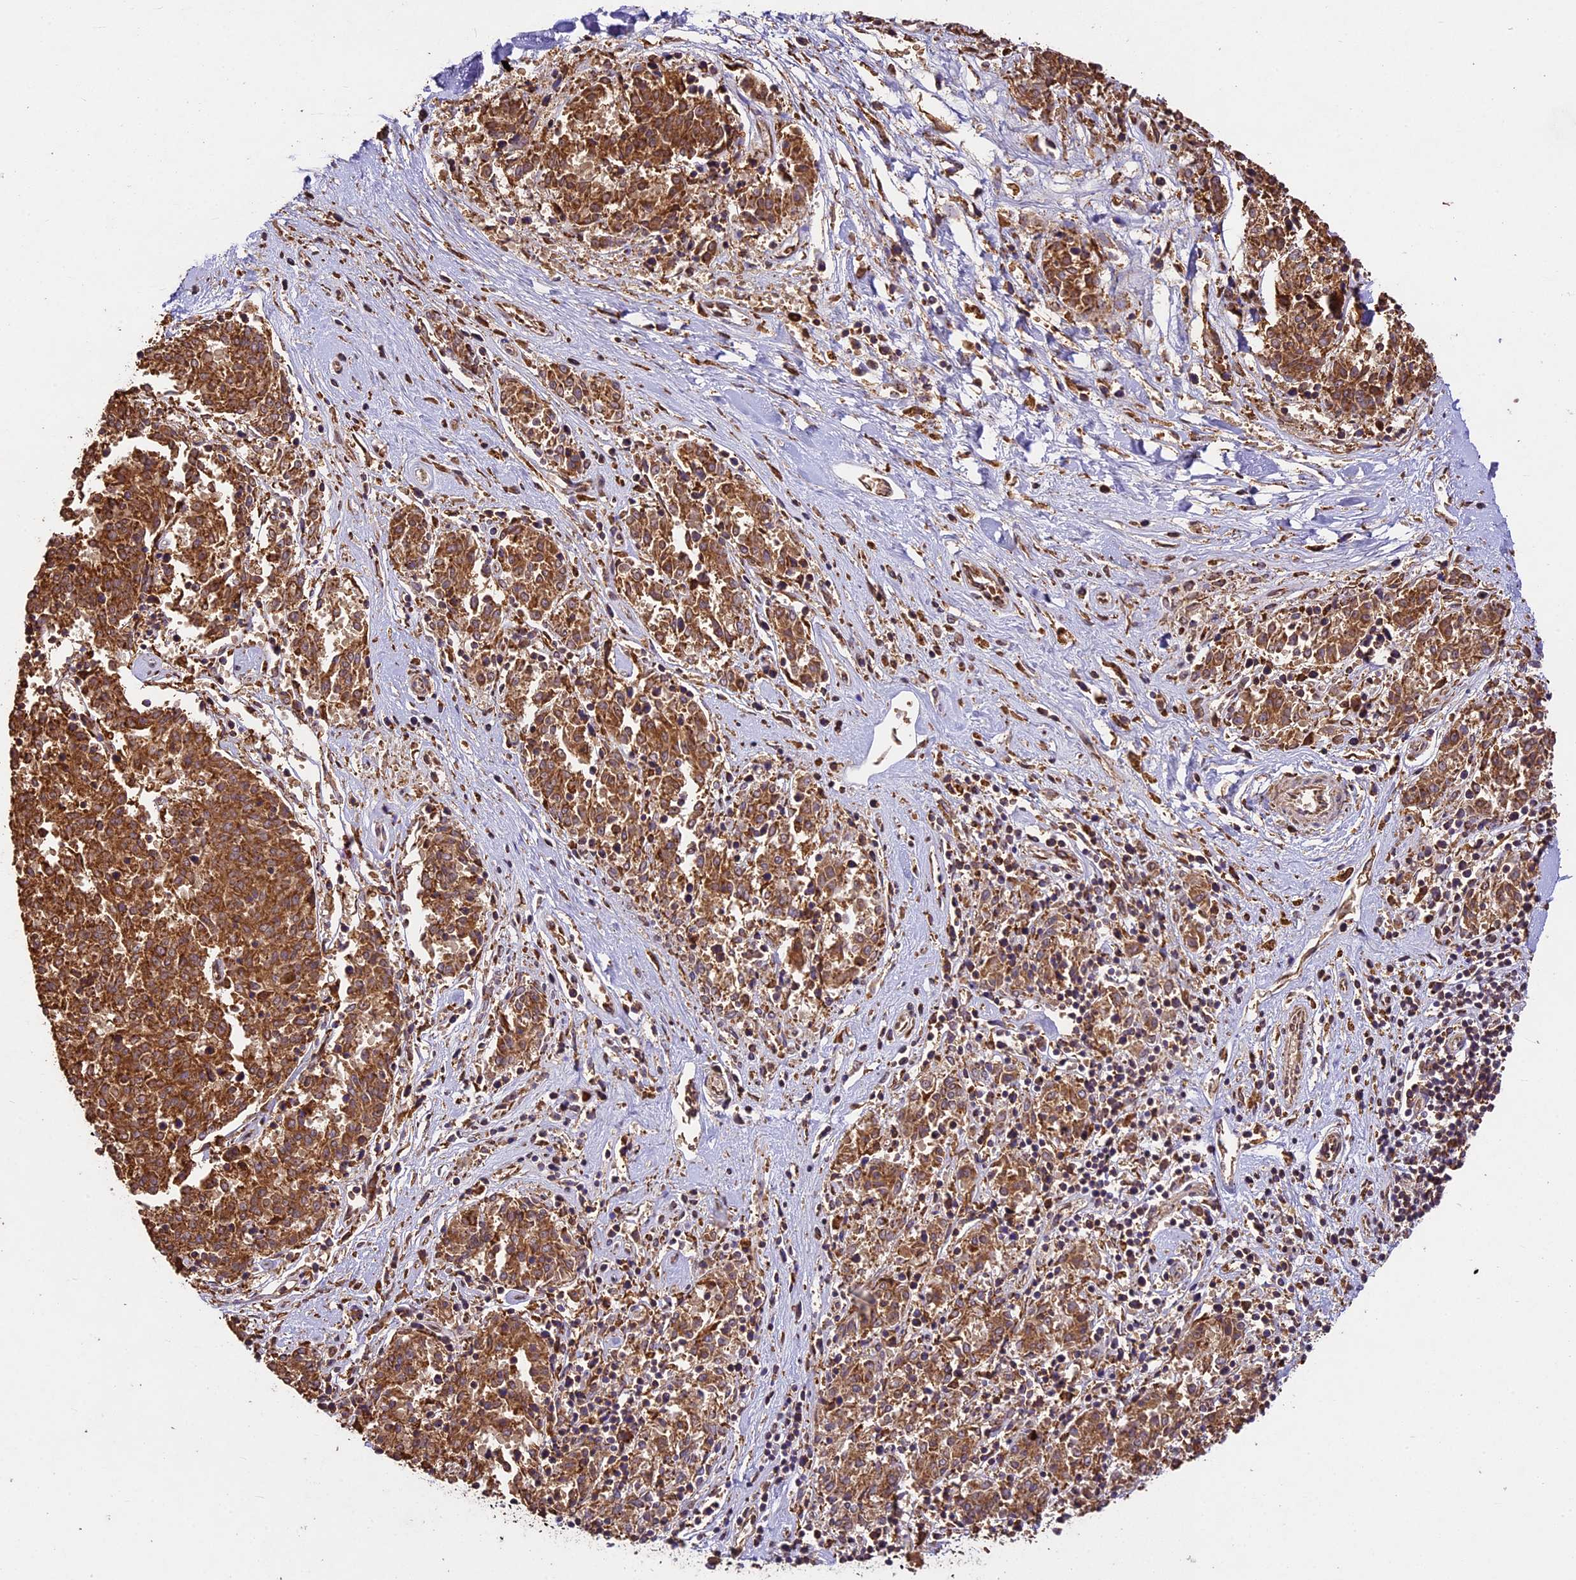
{"staining": {"intensity": "moderate", "quantity": ">75%", "location": "cytoplasmic/membranous"}, "tissue": "melanoma", "cell_type": "Tumor cells", "image_type": "cancer", "snomed": [{"axis": "morphology", "description": "Malignant melanoma, NOS"}, {"axis": "topography", "description": "Skin"}], "caption": "Immunohistochemical staining of melanoma exhibits medium levels of moderate cytoplasmic/membranous protein staining in about >75% of tumor cells. (DAB IHC with brightfield microscopy, high magnification).", "gene": "BRAP", "patient": {"sex": "female", "age": 72}}